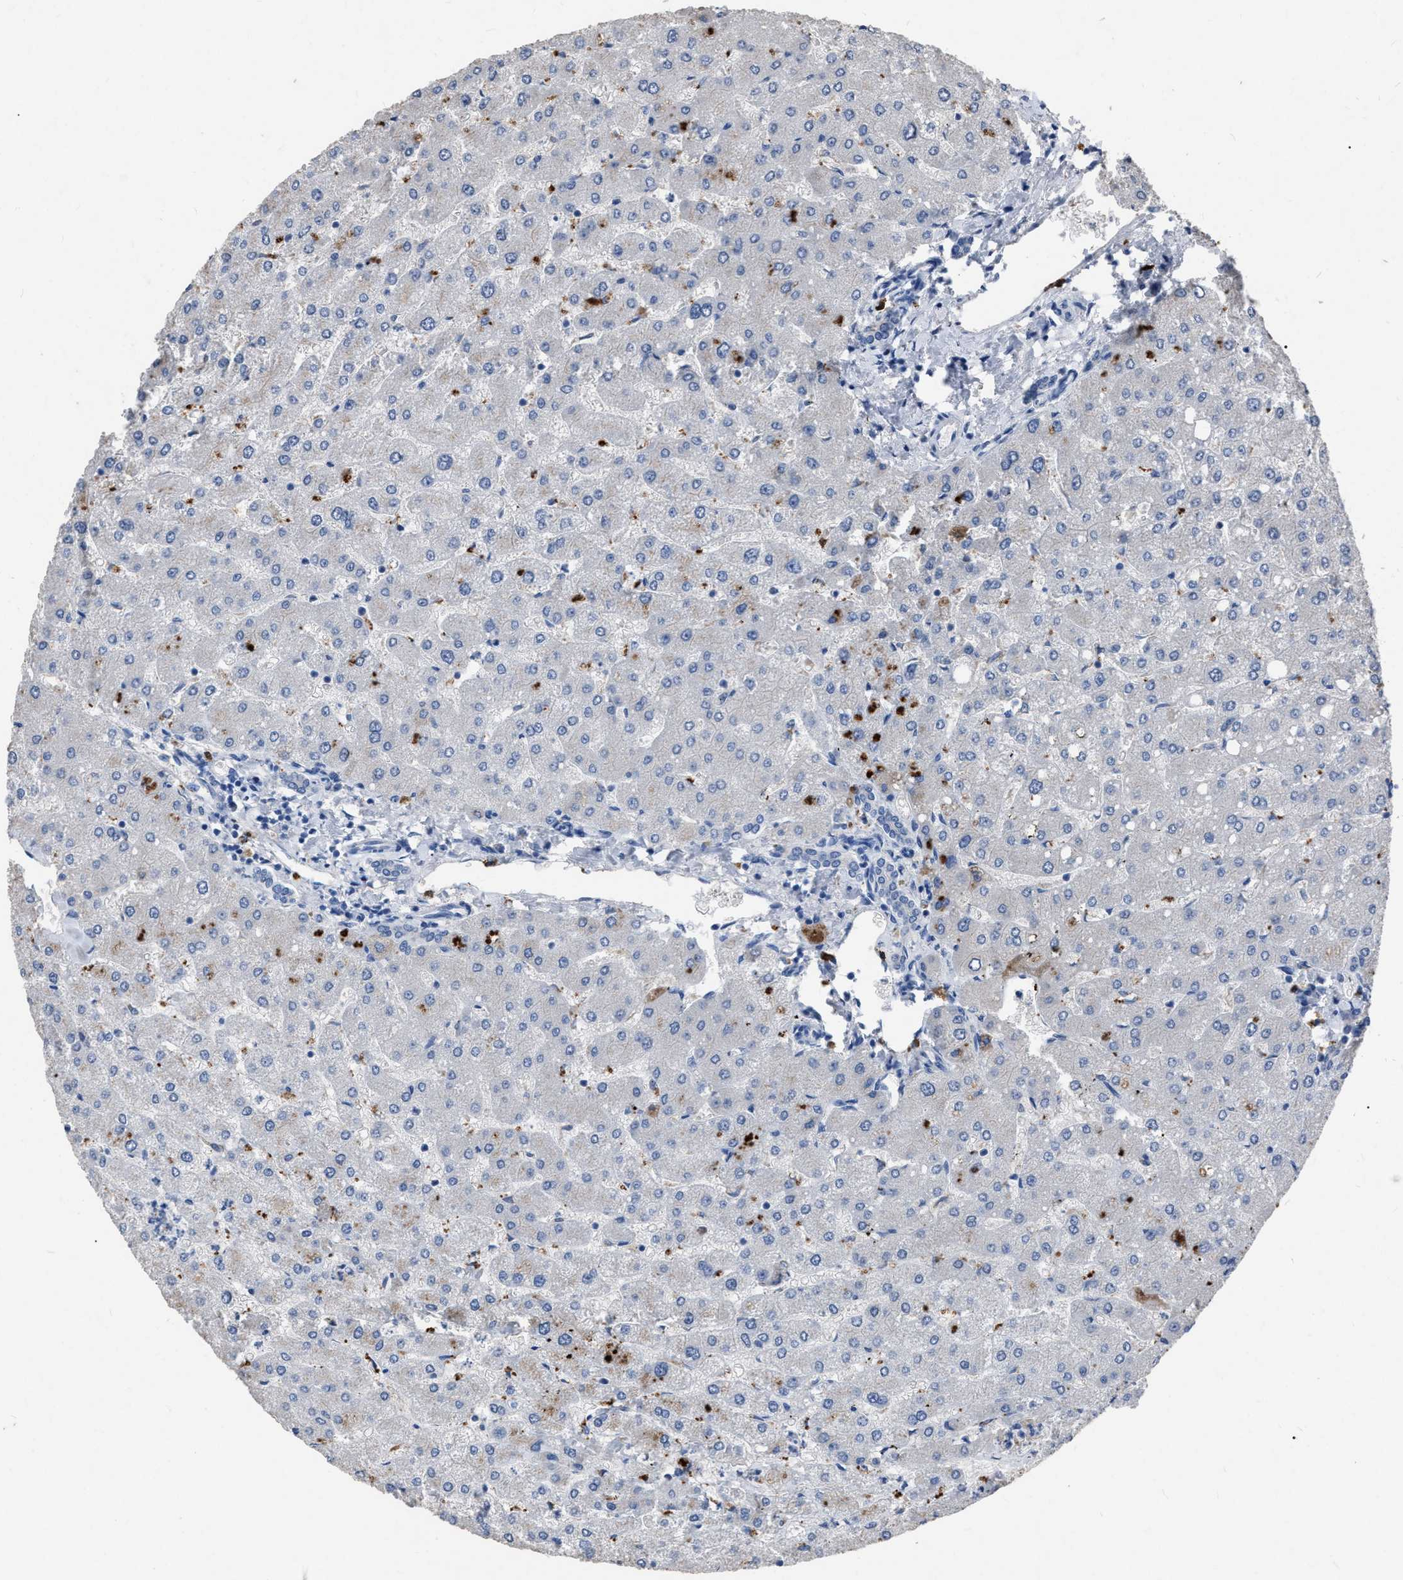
{"staining": {"intensity": "negative", "quantity": "none", "location": "none"}, "tissue": "liver", "cell_type": "Cholangiocytes", "image_type": "normal", "snomed": [{"axis": "morphology", "description": "Normal tissue, NOS"}, {"axis": "topography", "description": "Liver"}], "caption": "Cholangiocytes show no significant protein positivity in benign liver. The staining was performed using DAB (3,3'-diaminobenzidine) to visualize the protein expression in brown, while the nuclei were stained in blue with hematoxylin (Magnification: 20x).", "gene": "HABP2", "patient": {"sex": "male", "age": 55}}